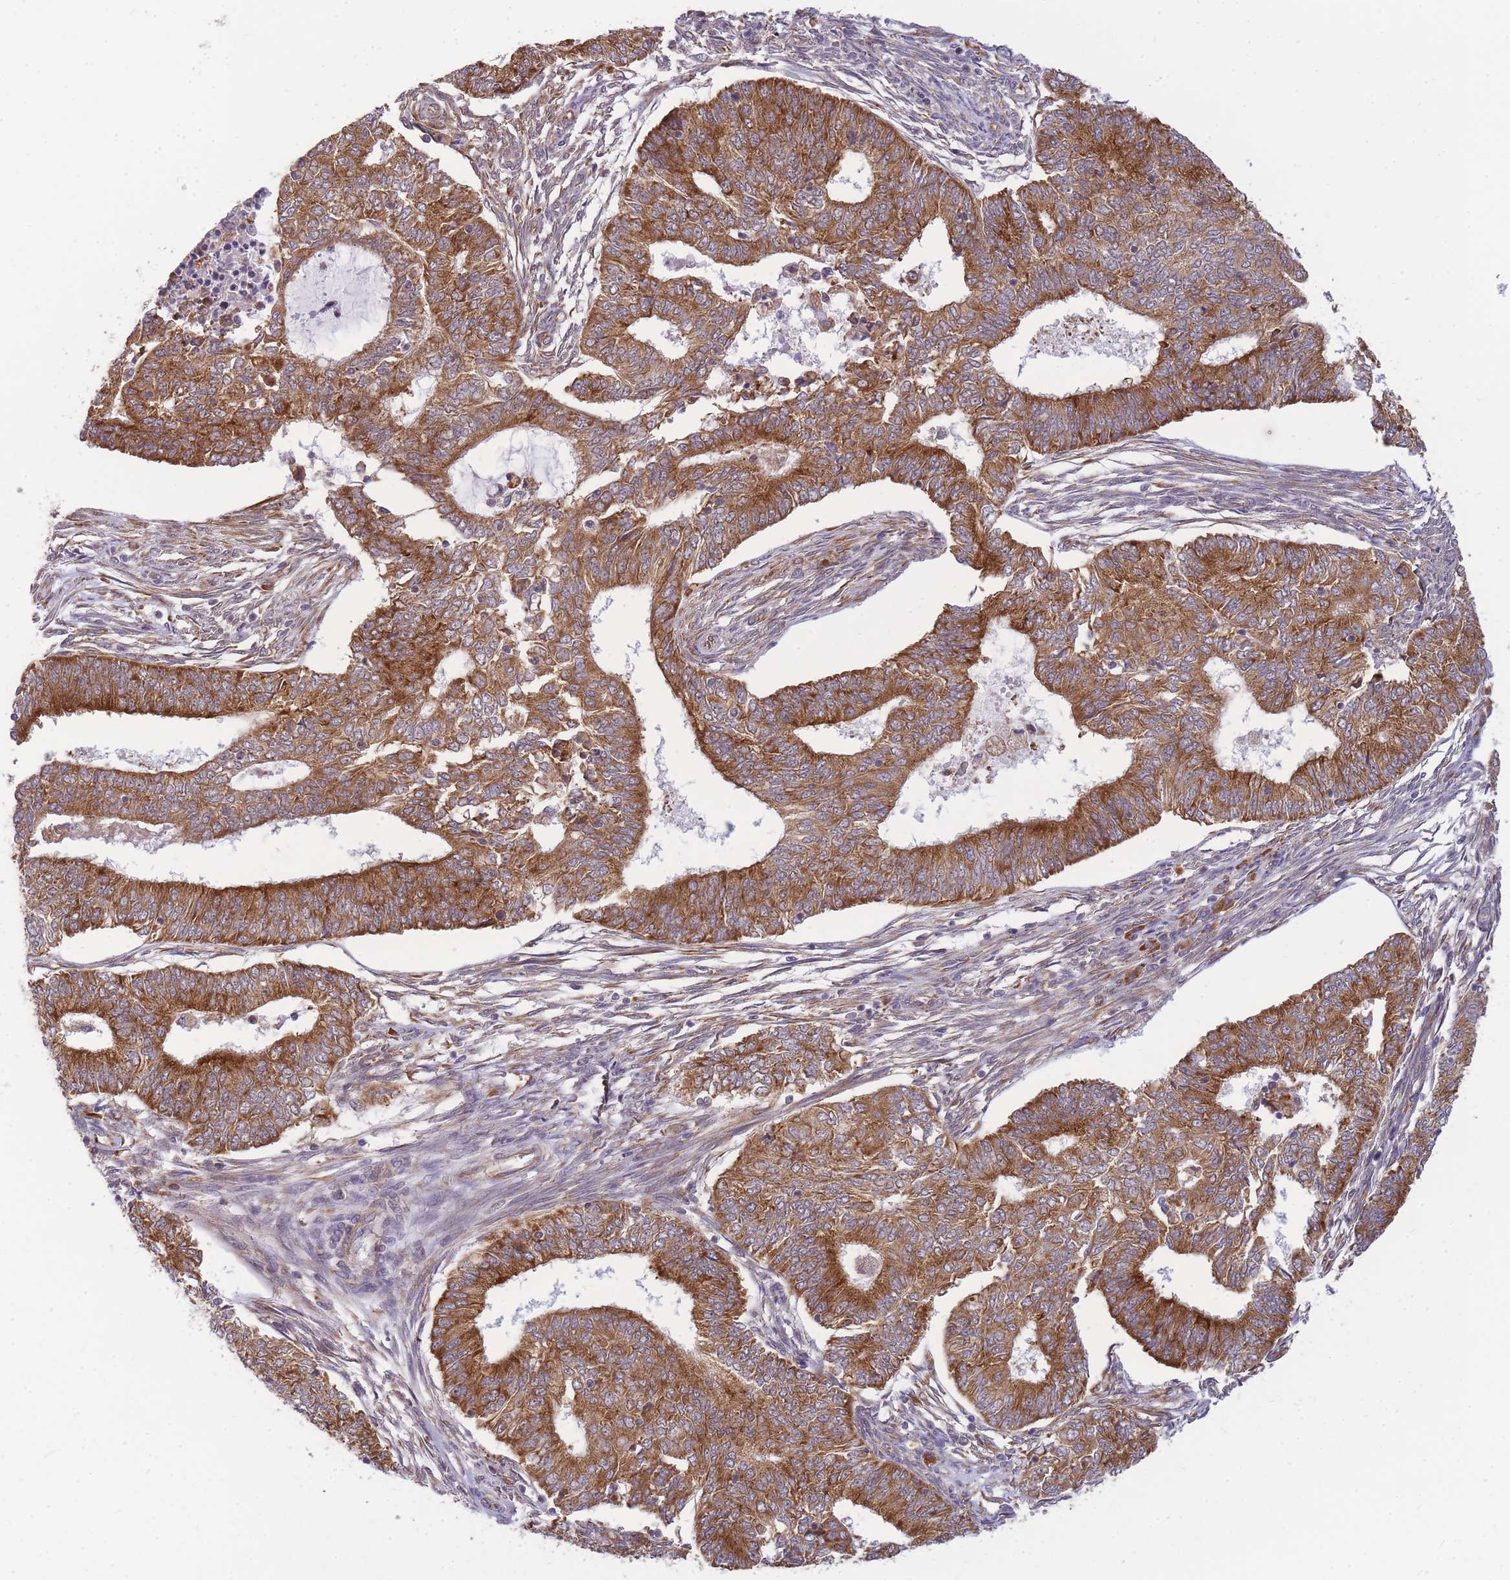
{"staining": {"intensity": "strong", "quantity": ">75%", "location": "cytoplasmic/membranous"}, "tissue": "endometrial cancer", "cell_type": "Tumor cells", "image_type": "cancer", "snomed": [{"axis": "morphology", "description": "Adenocarcinoma, NOS"}, {"axis": "topography", "description": "Endometrium"}], "caption": "IHC histopathology image of endometrial cancer (adenocarcinoma) stained for a protein (brown), which shows high levels of strong cytoplasmic/membranous staining in approximately >75% of tumor cells.", "gene": "MRPL23", "patient": {"sex": "female", "age": 62}}